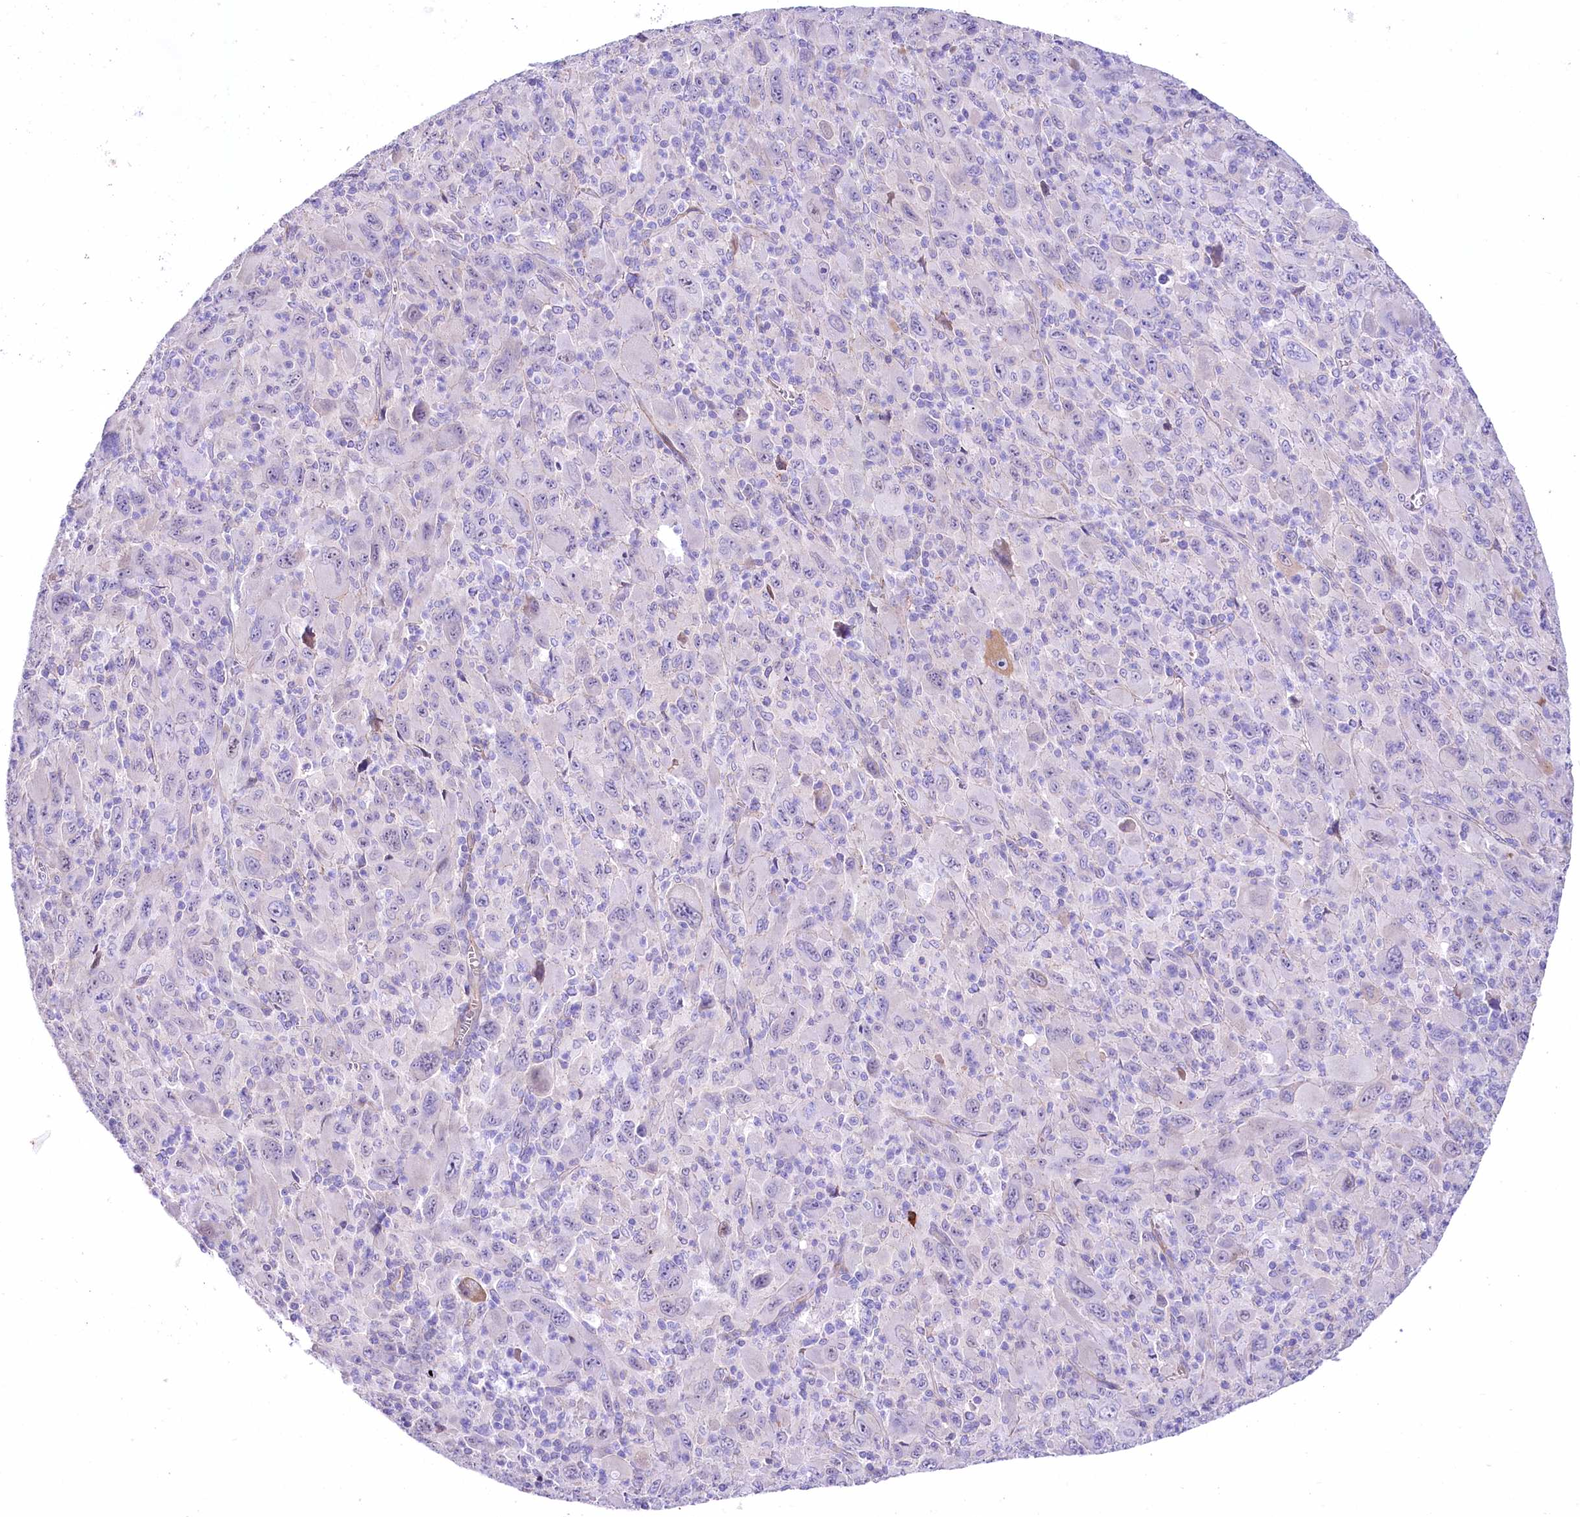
{"staining": {"intensity": "negative", "quantity": "none", "location": "none"}, "tissue": "melanoma", "cell_type": "Tumor cells", "image_type": "cancer", "snomed": [{"axis": "morphology", "description": "Malignant melanoma, Metastatic site"}, {"axis": "topography", "description": "Skin"}], "caption": "Immunohistochemistry micrograph of neoplastic tissue: malignant melanoma (metastatic site) stained with DAB (3,3'-diaminobenzidine) demonstrates no significant protein positivity in tumor cells.", "gene": "CEP164", "patient": {"sex": "female", "age": 56}}